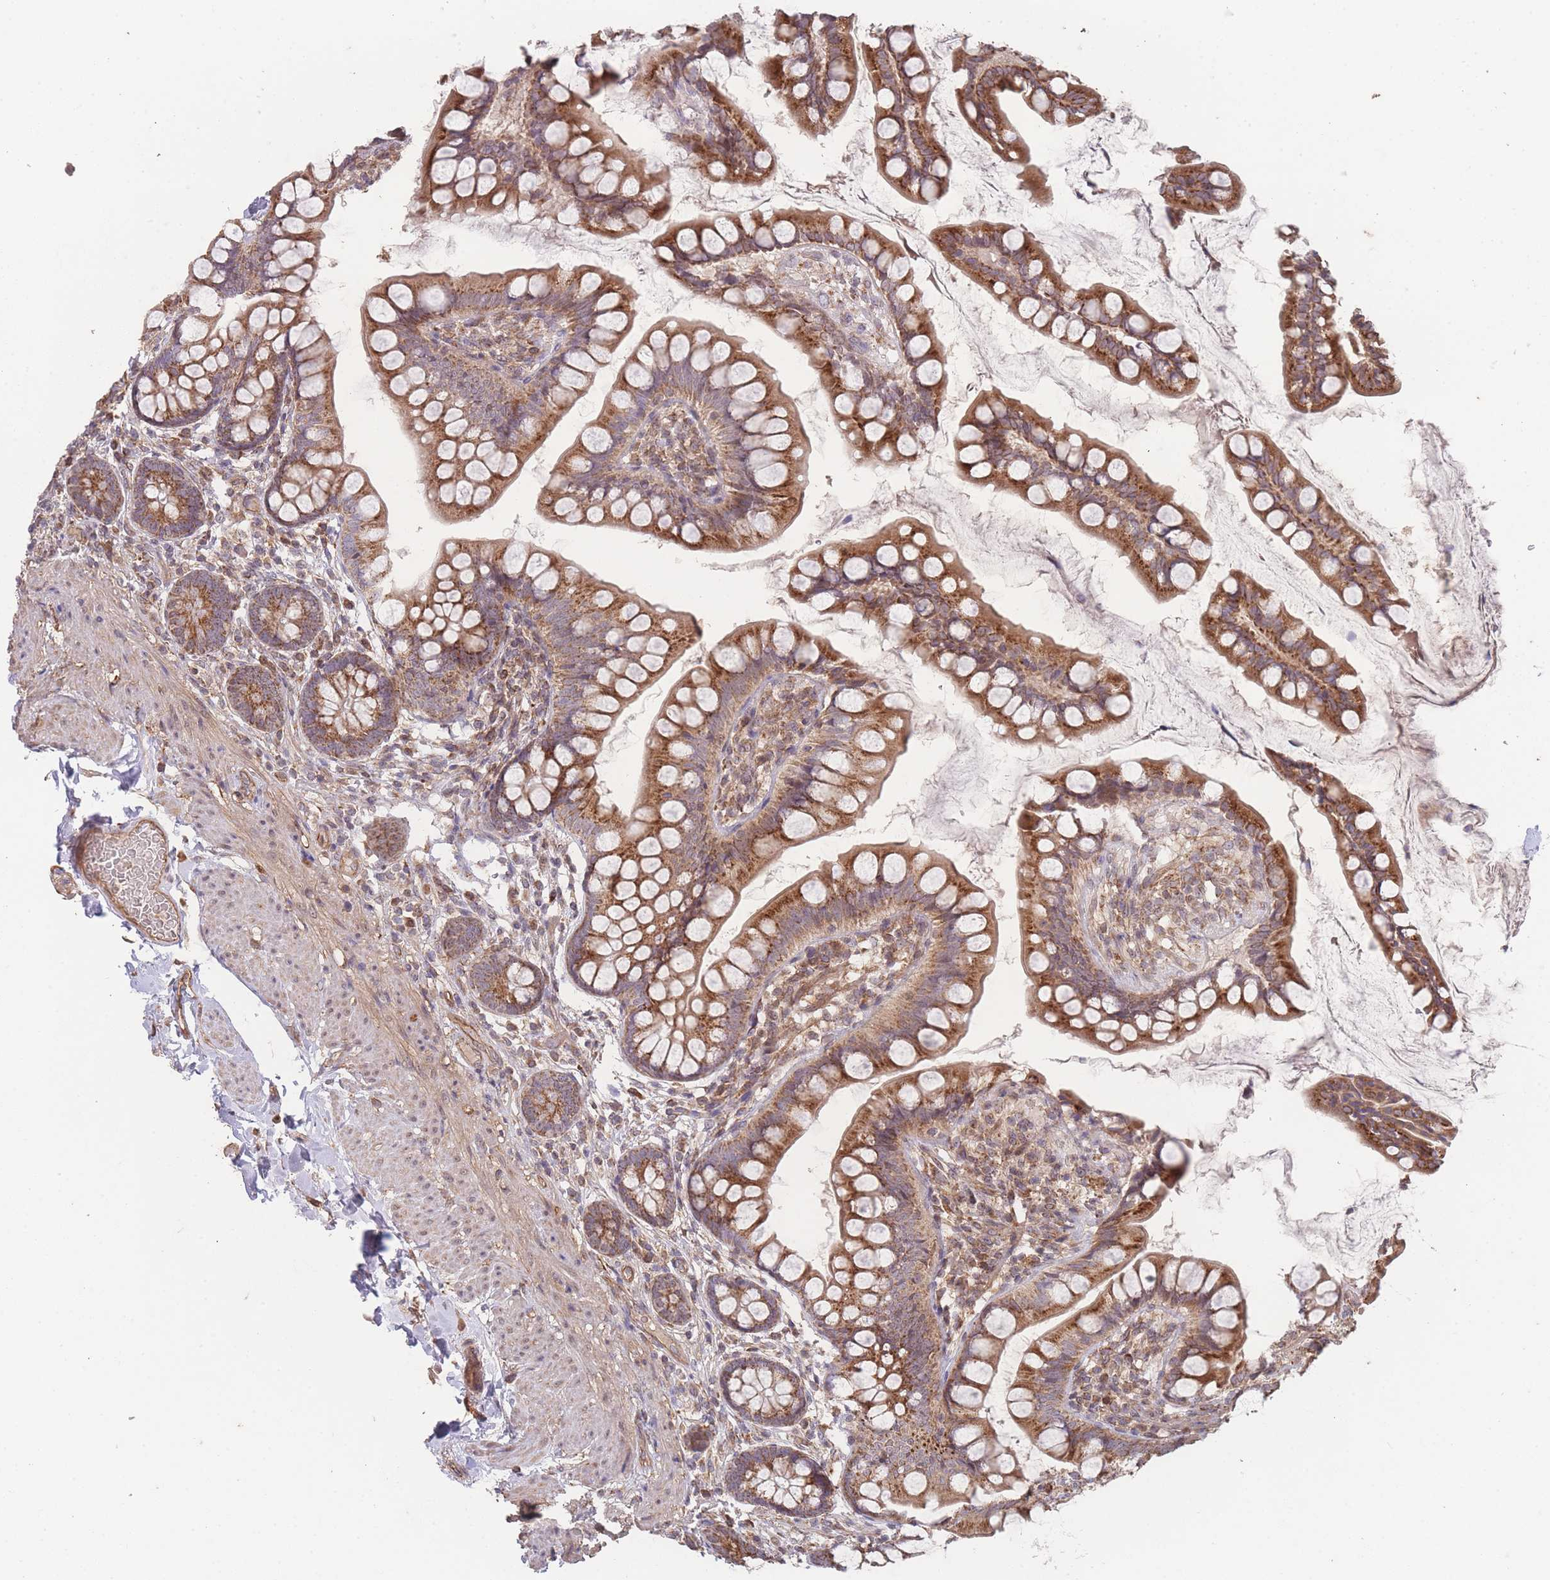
{"staining": {"intensity": "strong", "quantity": ">75%", "location": "cytoplasmic/membranous"}, "tissue": "small intestine", "cell_type": "Glandular cells", "image_type": "normal", "snomed": [{"axis": "morphology", "description": "Normal tissue, NOS"}, {"axis": "topography", "description": "Small intestine"}], "caption": "A high-resolution image shows immunohistochemistry staining of normal small intestine, which displays strong cytoplasmic/membranous expression in approximately >75% of glandular cells. The protein is shown in brown color, while the nuclei are stained blue.", "gene": "PXMP4", "patient": {"sex": "male", "age": 70}}